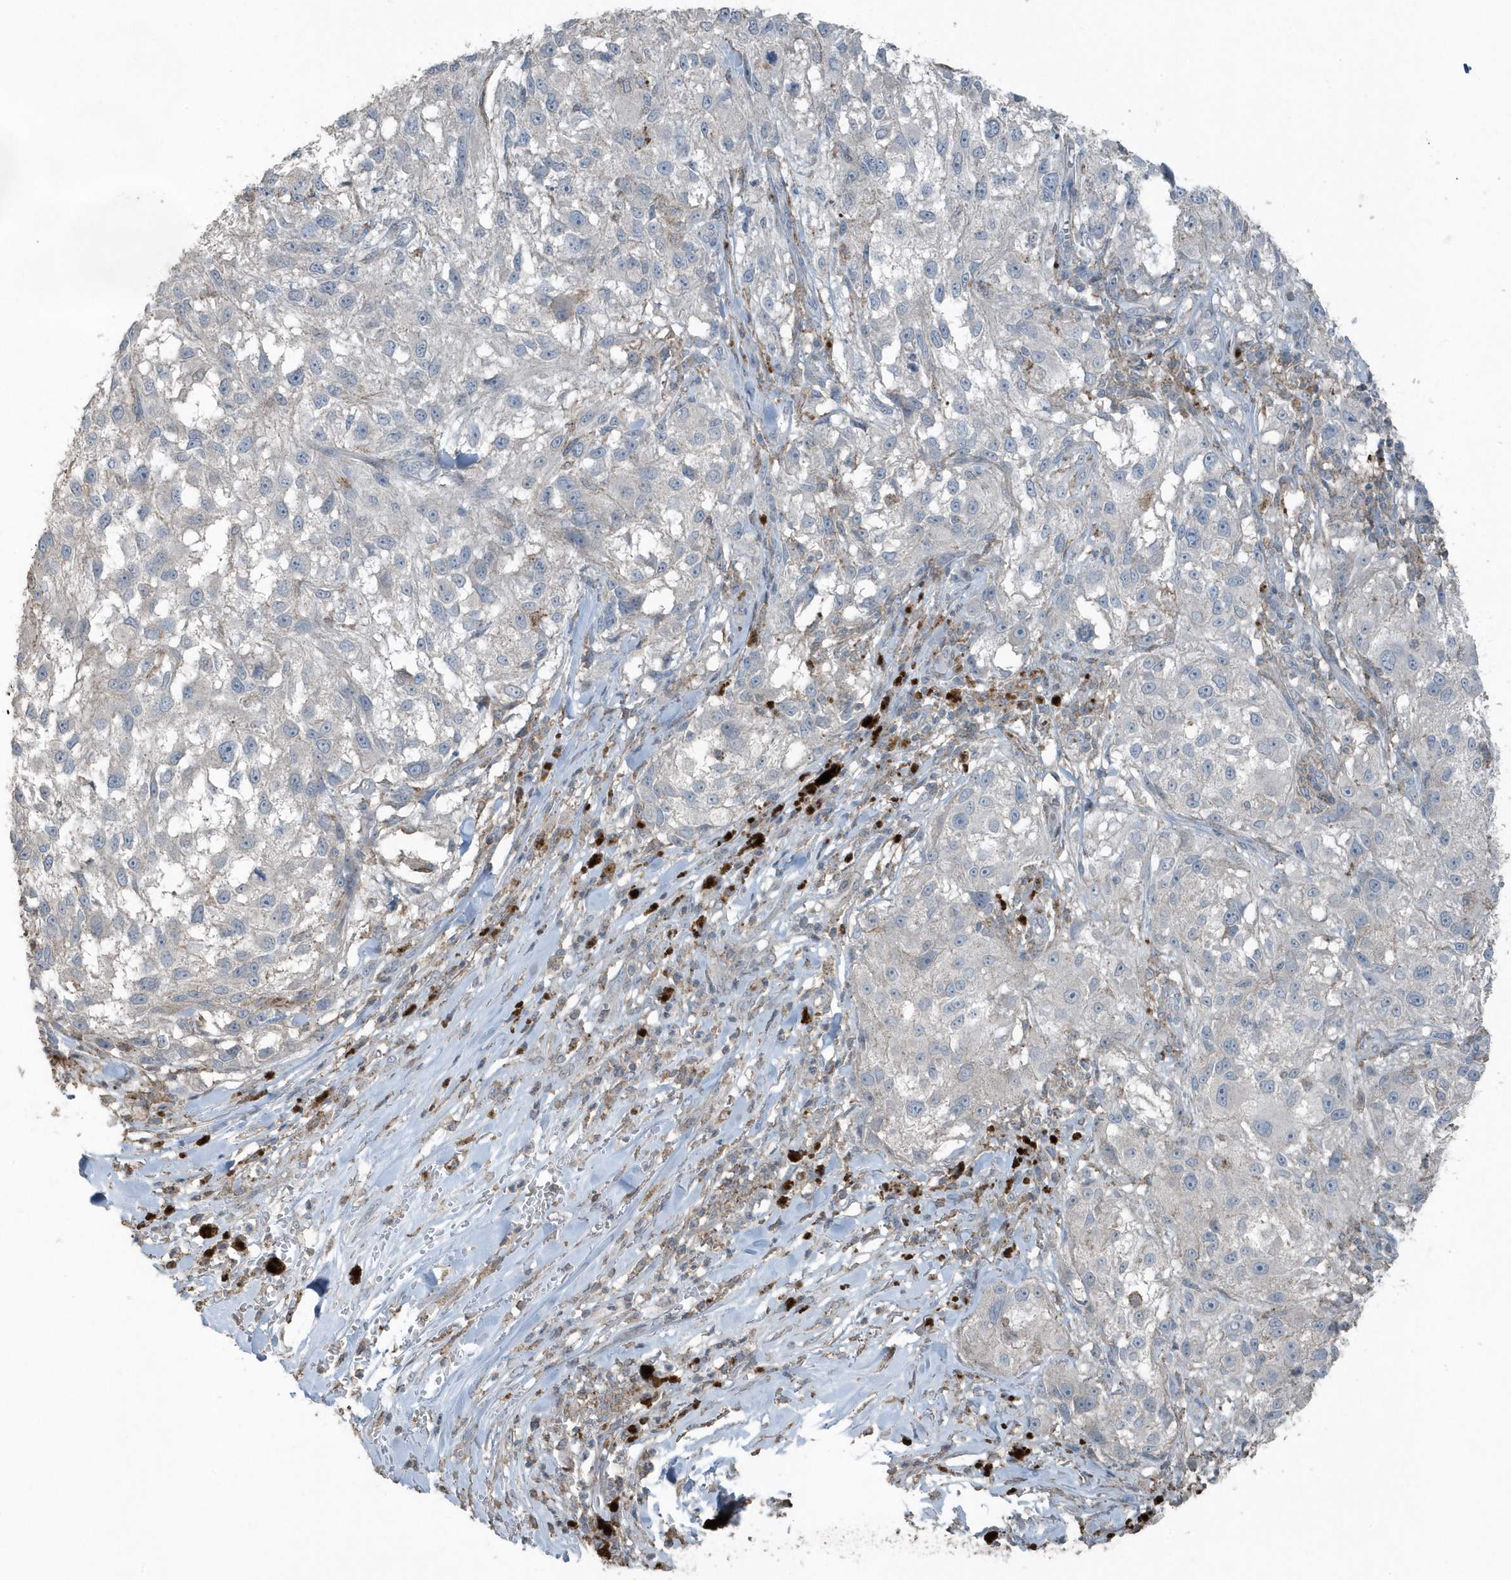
{"staining": {"intensity": "negative", "quantity": "none", "location": "none"}, "tissue": "melanoma", "cell_type": "Tumor cells", "image_type": "cancer", "snomed": [{"axis": "morphology", "description": "Necrosis, NOS"}, {"axis": "morphology", "description": "Malignant melanoma, NOS"}, {"axis": "topography", "description": "Skin"}], "caption": "Immunohistochemistry histopathology image of melanoma stained for a protein (brown), which reveals no positivity in tumor cells. The staining is performed using DAB (3,3'-diaminobenzidine) brown chromogen with nuclei counter-stained in using hematoxylin.", "gene": "ACTC1", "patient": {"sex": "female", "age": 87}}